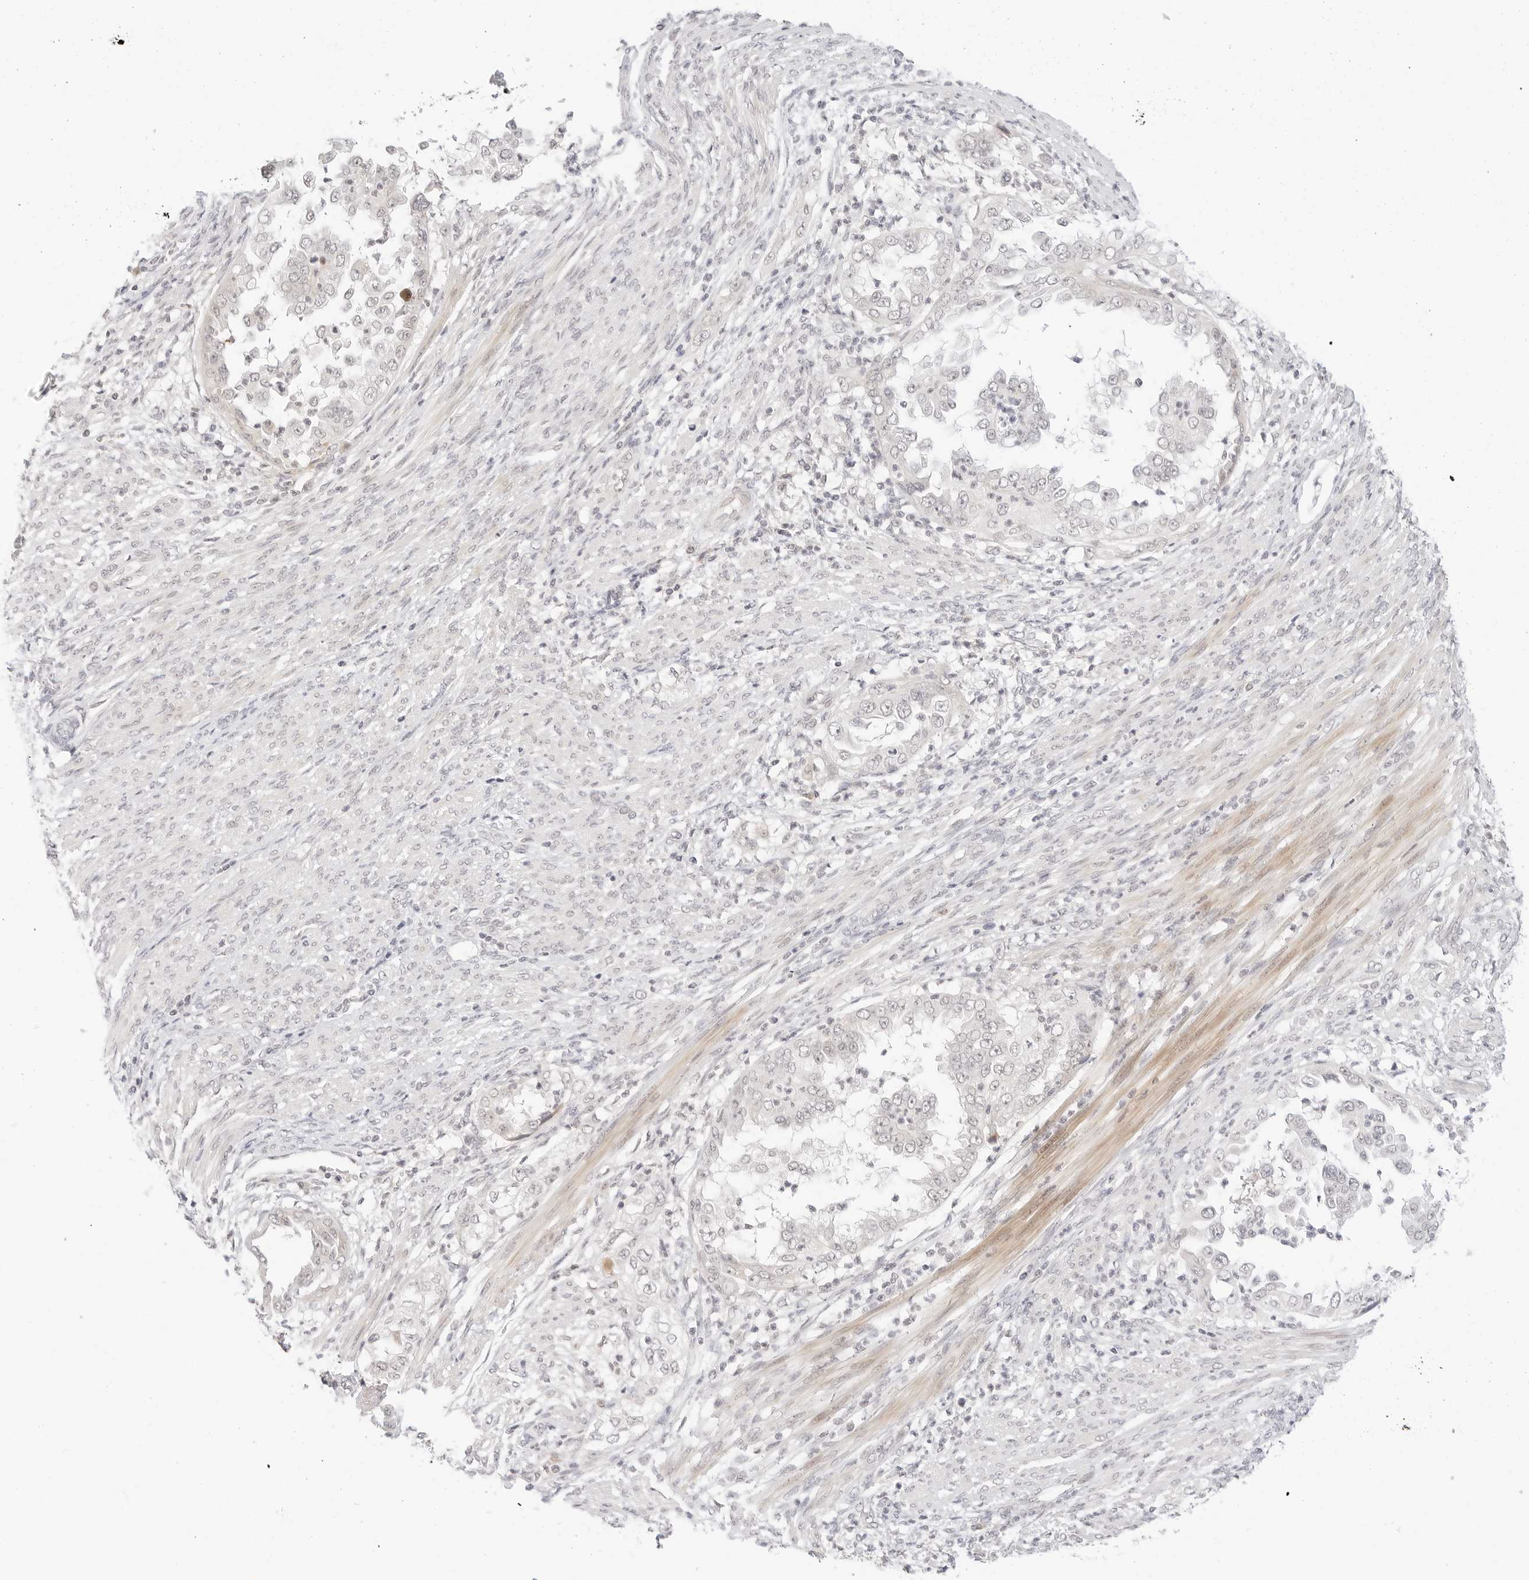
{"staining": {"intensity": "negative", "quantity": "none", "location": "none"}, "tissue": "endometrial cancer", "cell_type": "Tumor cells", "image_type": "cancer", "snomed": [{"axis": "morphology", "description": "Adenocarcinoma, NOS"}, {"axis": "topography", "description": "Endometrium"}], "caption": "DAB immunohistochemical staining of endometrial cancer displays no significant expression in tumor cells.", "gene": "XKR4", "patient": {"sex": "female", "age": 85}}